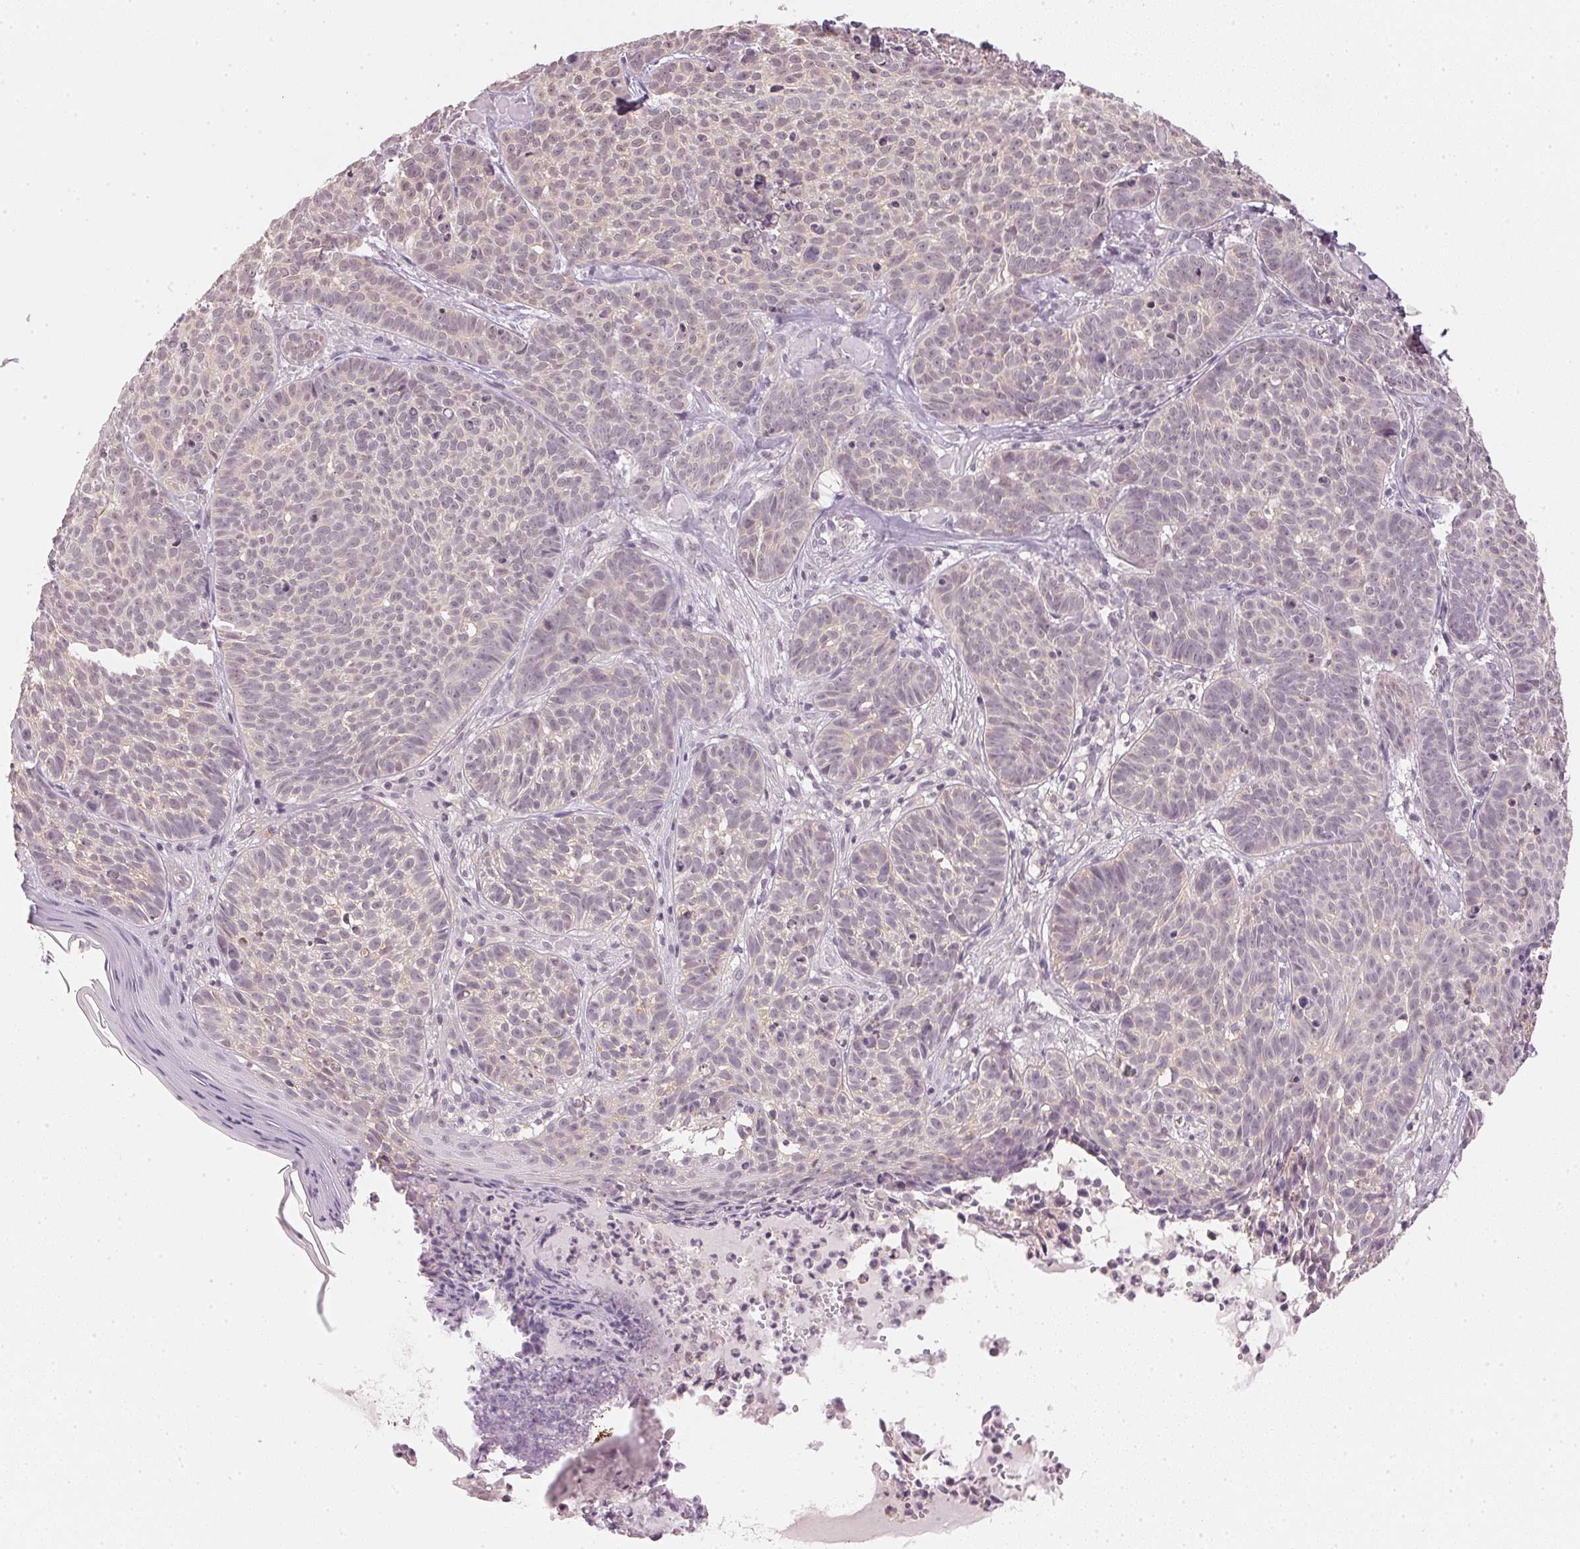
{"staining": {"intensity": "weak", "quantity": "<25%", "location": "nuclear"}, "tissue": "skin cancer", "cell_type": "Tumor cells", "image_type": "cancer", "snomed": [{"axis": "morphology", "description": "Basal cell carcinoma"}, {"axis": "topography", "description": "Skin"}], "caption": "Human skin basal cell carcinoma stained for a protein using IHC reveals no positivity in tumor cells.", "gene": "KPRP", "patient": {"sex": "male", "age": 90}}